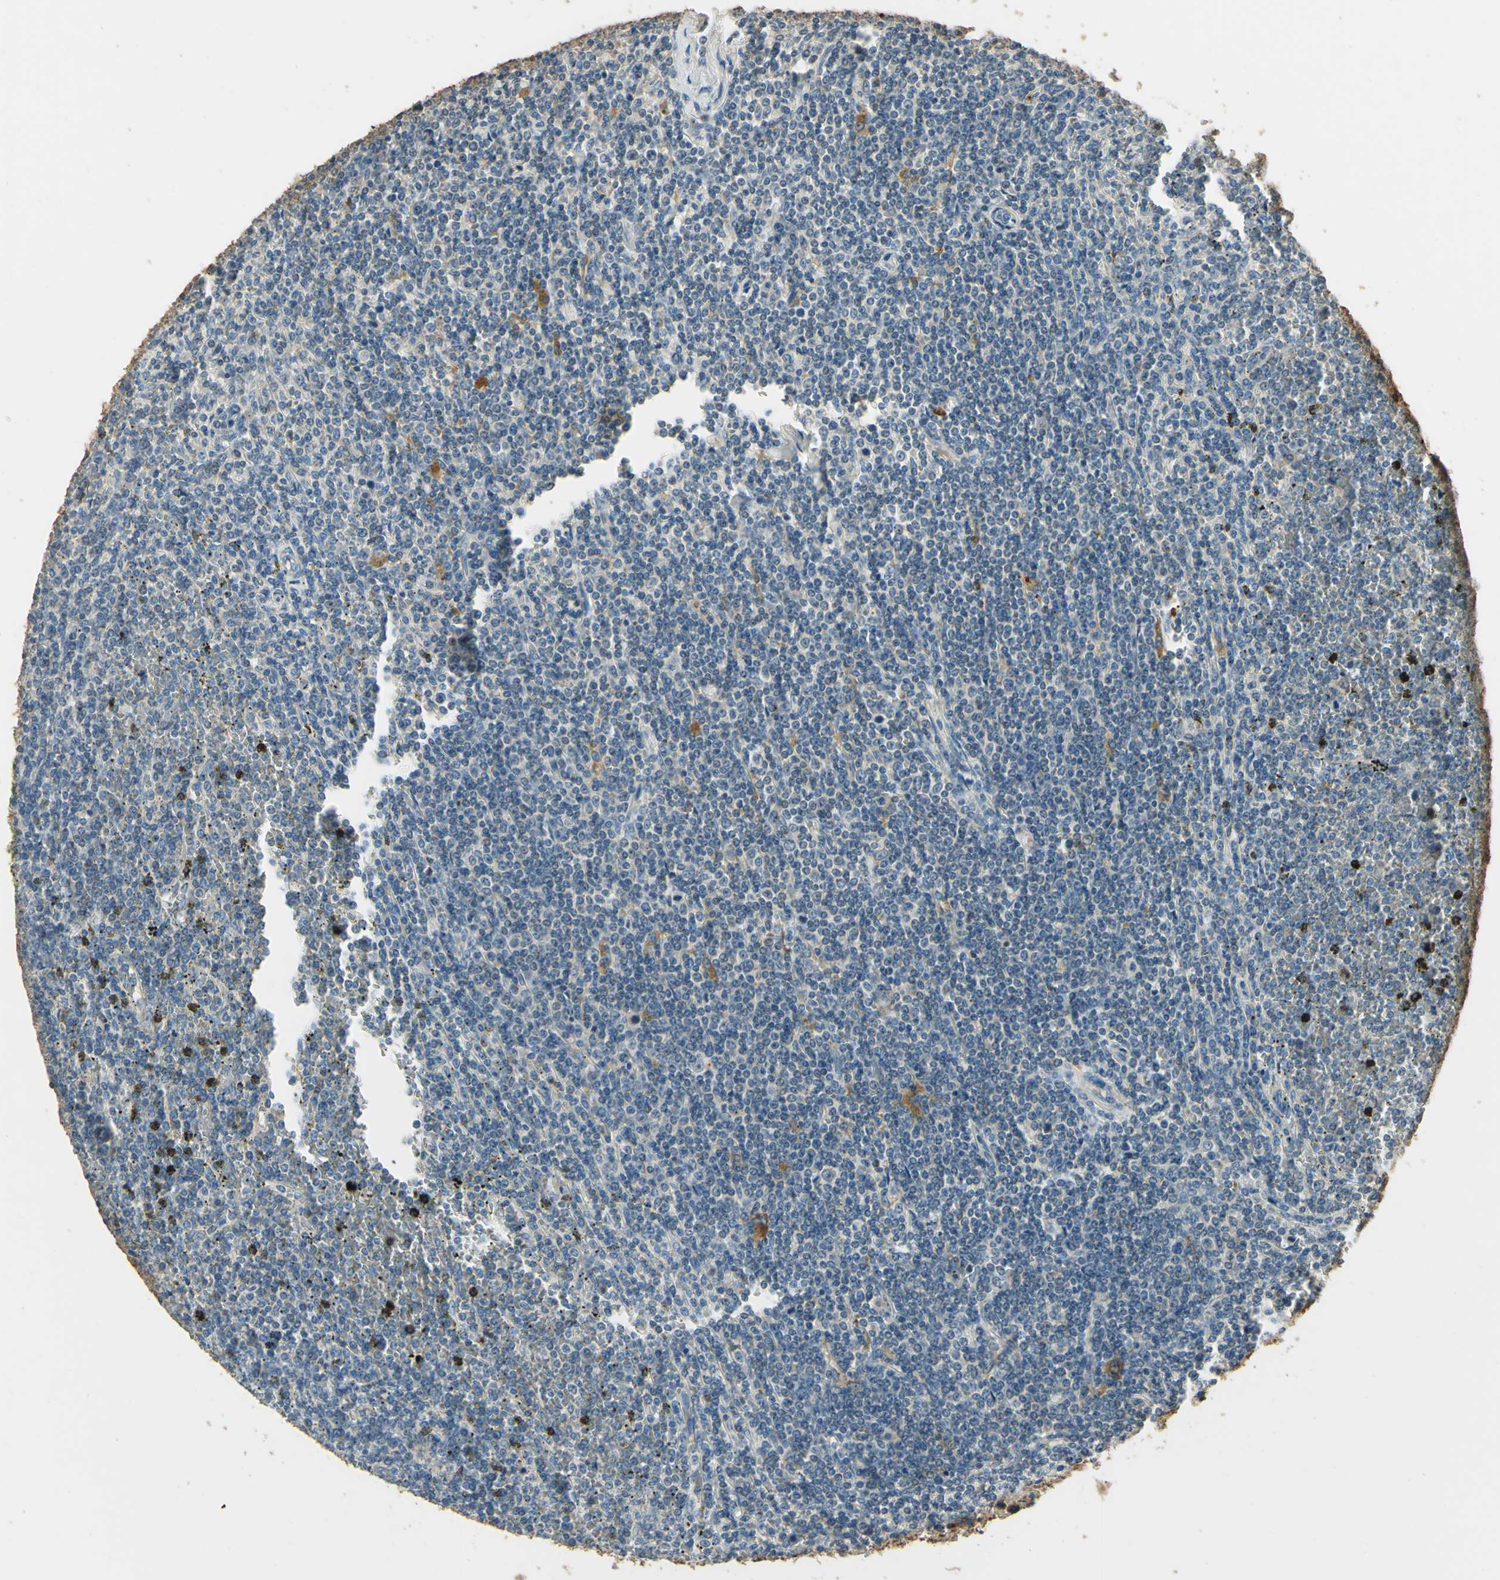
{"staining": {"intensity": "negative", "quantity": "none", "location": "none"}, "tissue": "lymphoma", "cell_type": "Tumor cells", "image_type": "cancer", "snomed": [{"axis": "morphology", "description": "Malignant lymphoma, non-Hodgkin's type, Low grade"}, {"axis": "topography", "description": "Spleen"}], "caption": "Immunohistochemistry (IHC) photomicrograph of neoplastic tissue: human malignant lymphoma, non-Hodgkin's type (low-grade) stained with DAB exhibits no significant protein positivity in tumor cells. (Stains: DAB immunohistochemistry with hematoxylin counter stain, Microscopy: brightfield microscopy at high magnification).", "gene": "ARHGEF17", "patient": {"sex": "female", "age": 19}}